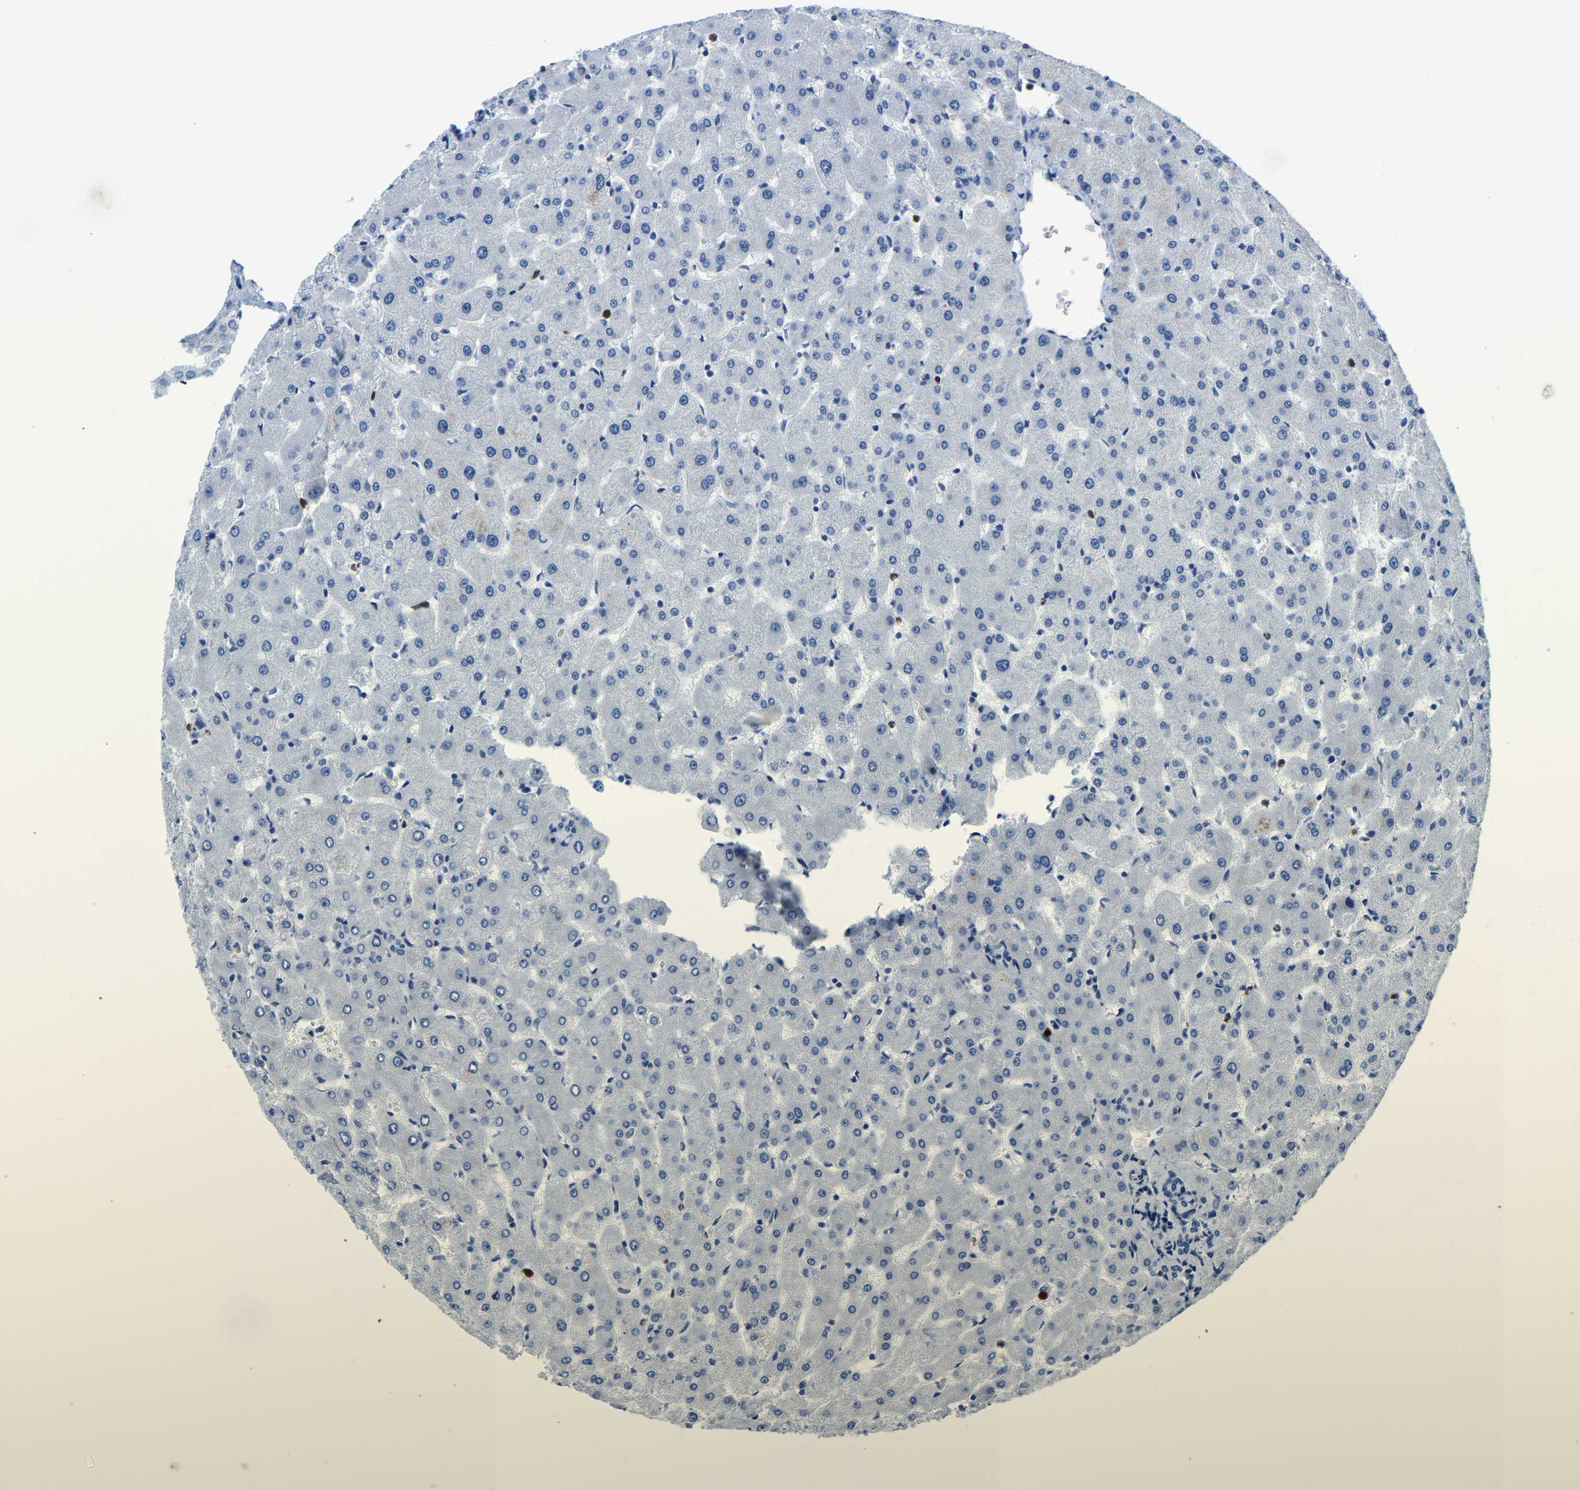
{"staining": {"intensity": "negative", "quantity": "none", "location": "none"}, "tissue": "liver", "cell_type": "Cholangiocytes", "image_type": "normal", "snomed": [{"axis": "morphology", "description": "Normal tissue, NOS"}, {"axis": "topography", "description": "Liver"}], "caption": "Protein analysis of unremarkable liver demonstrates no significant staining in cholangiocytes.", "gene": "MS4A3", "patient": {"sex": "female", "age": 63}}